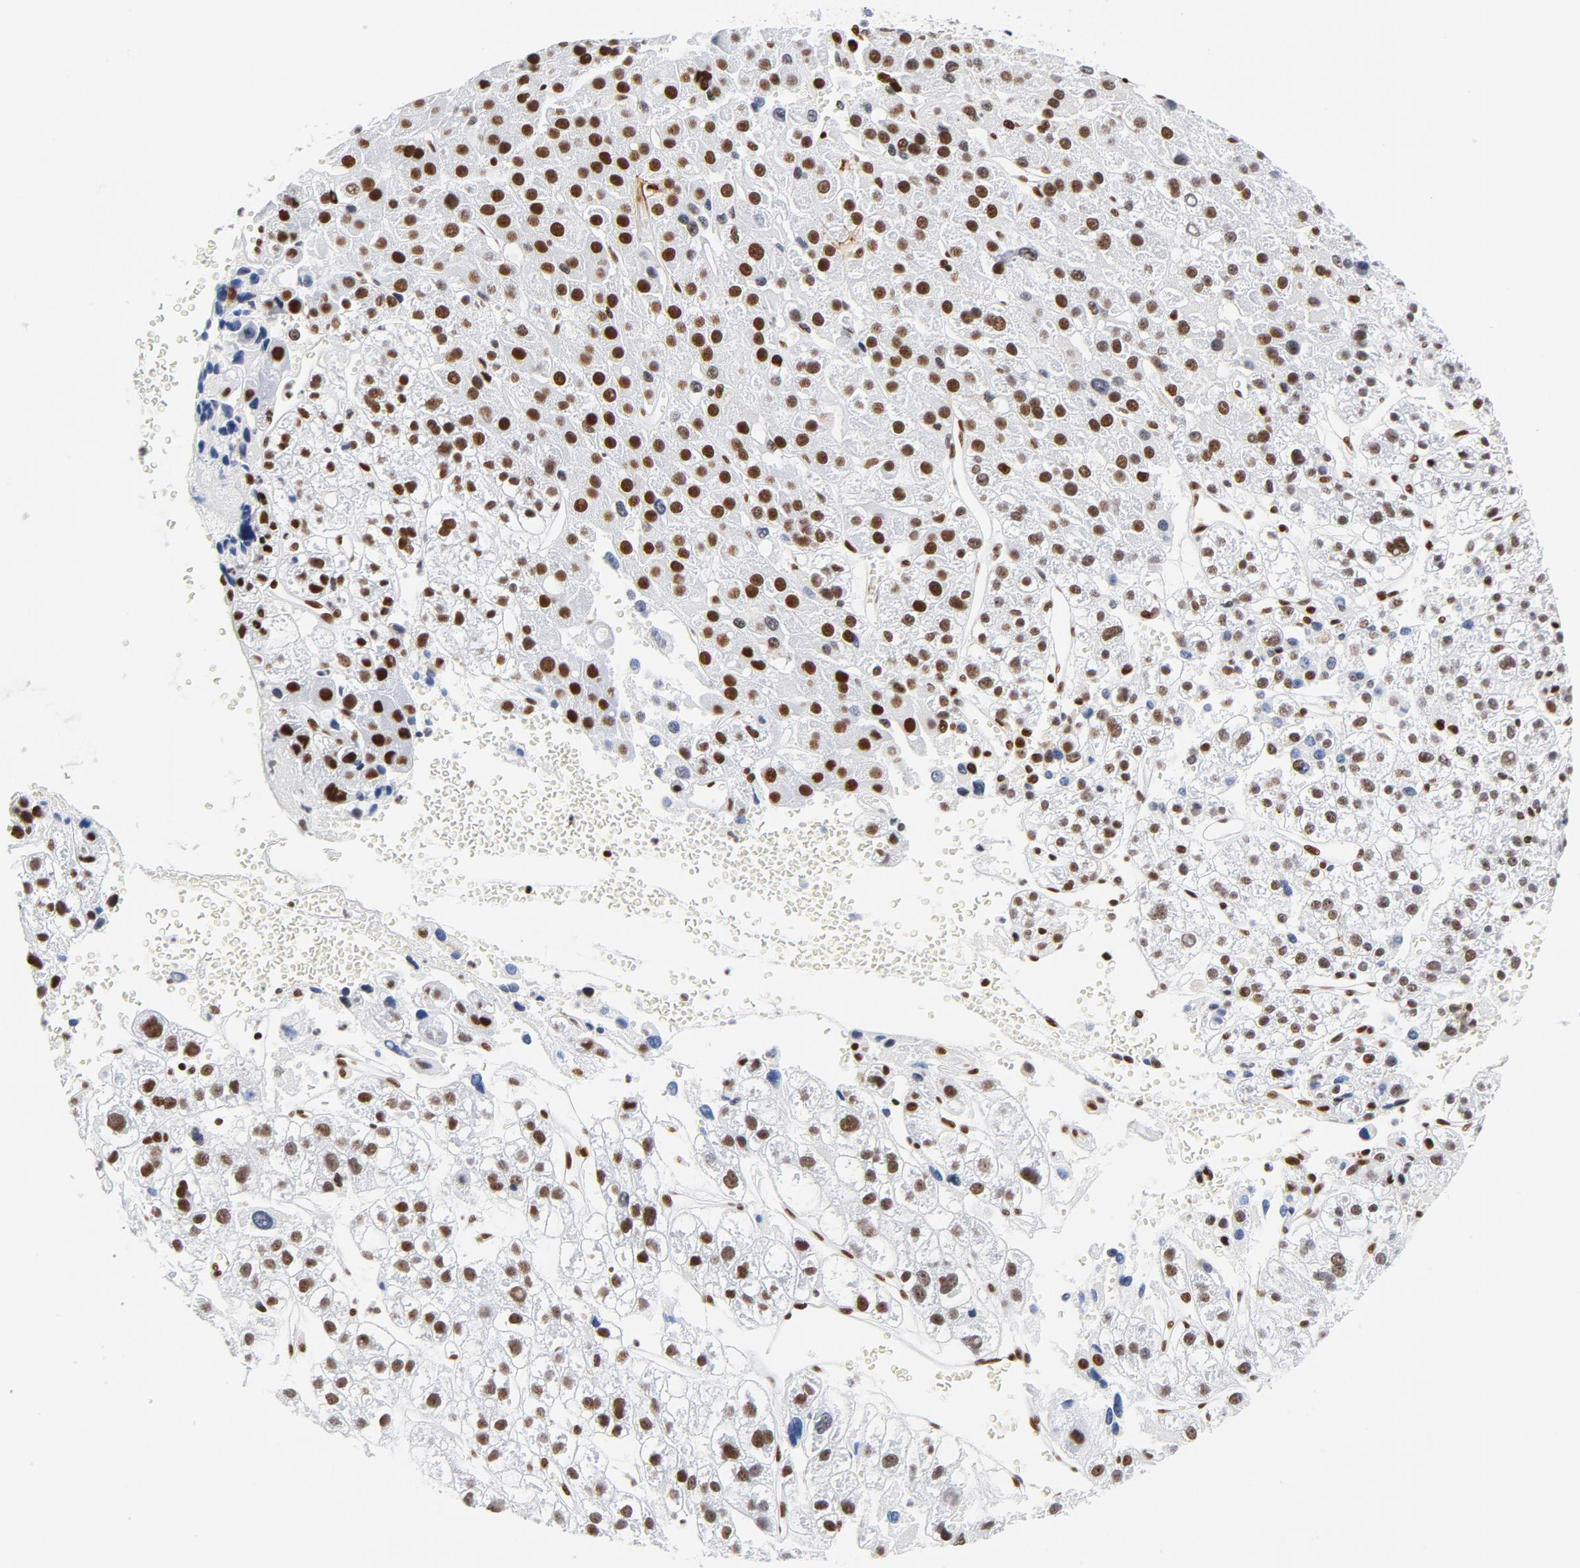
{"staining": {"intensity": "strong", "quantity": ">75%", "location": "nuclear"}, "tissue": "liver cancer", "cell_type": "Tumor cells", "image_type": "cancer", "snomed": [{"axis": "morphology", "description": "Carcinoma, Hepatocellular, NOS"}, {"axis": "topography", "description": "Liver"}], "caption": "Immunohistochemical staining of liver cancer shows strong nuclear protein expression in approximately >75% of tumor cells.", "gene": "XRCC5", "patient": {"sex": "female", "age": 85}}